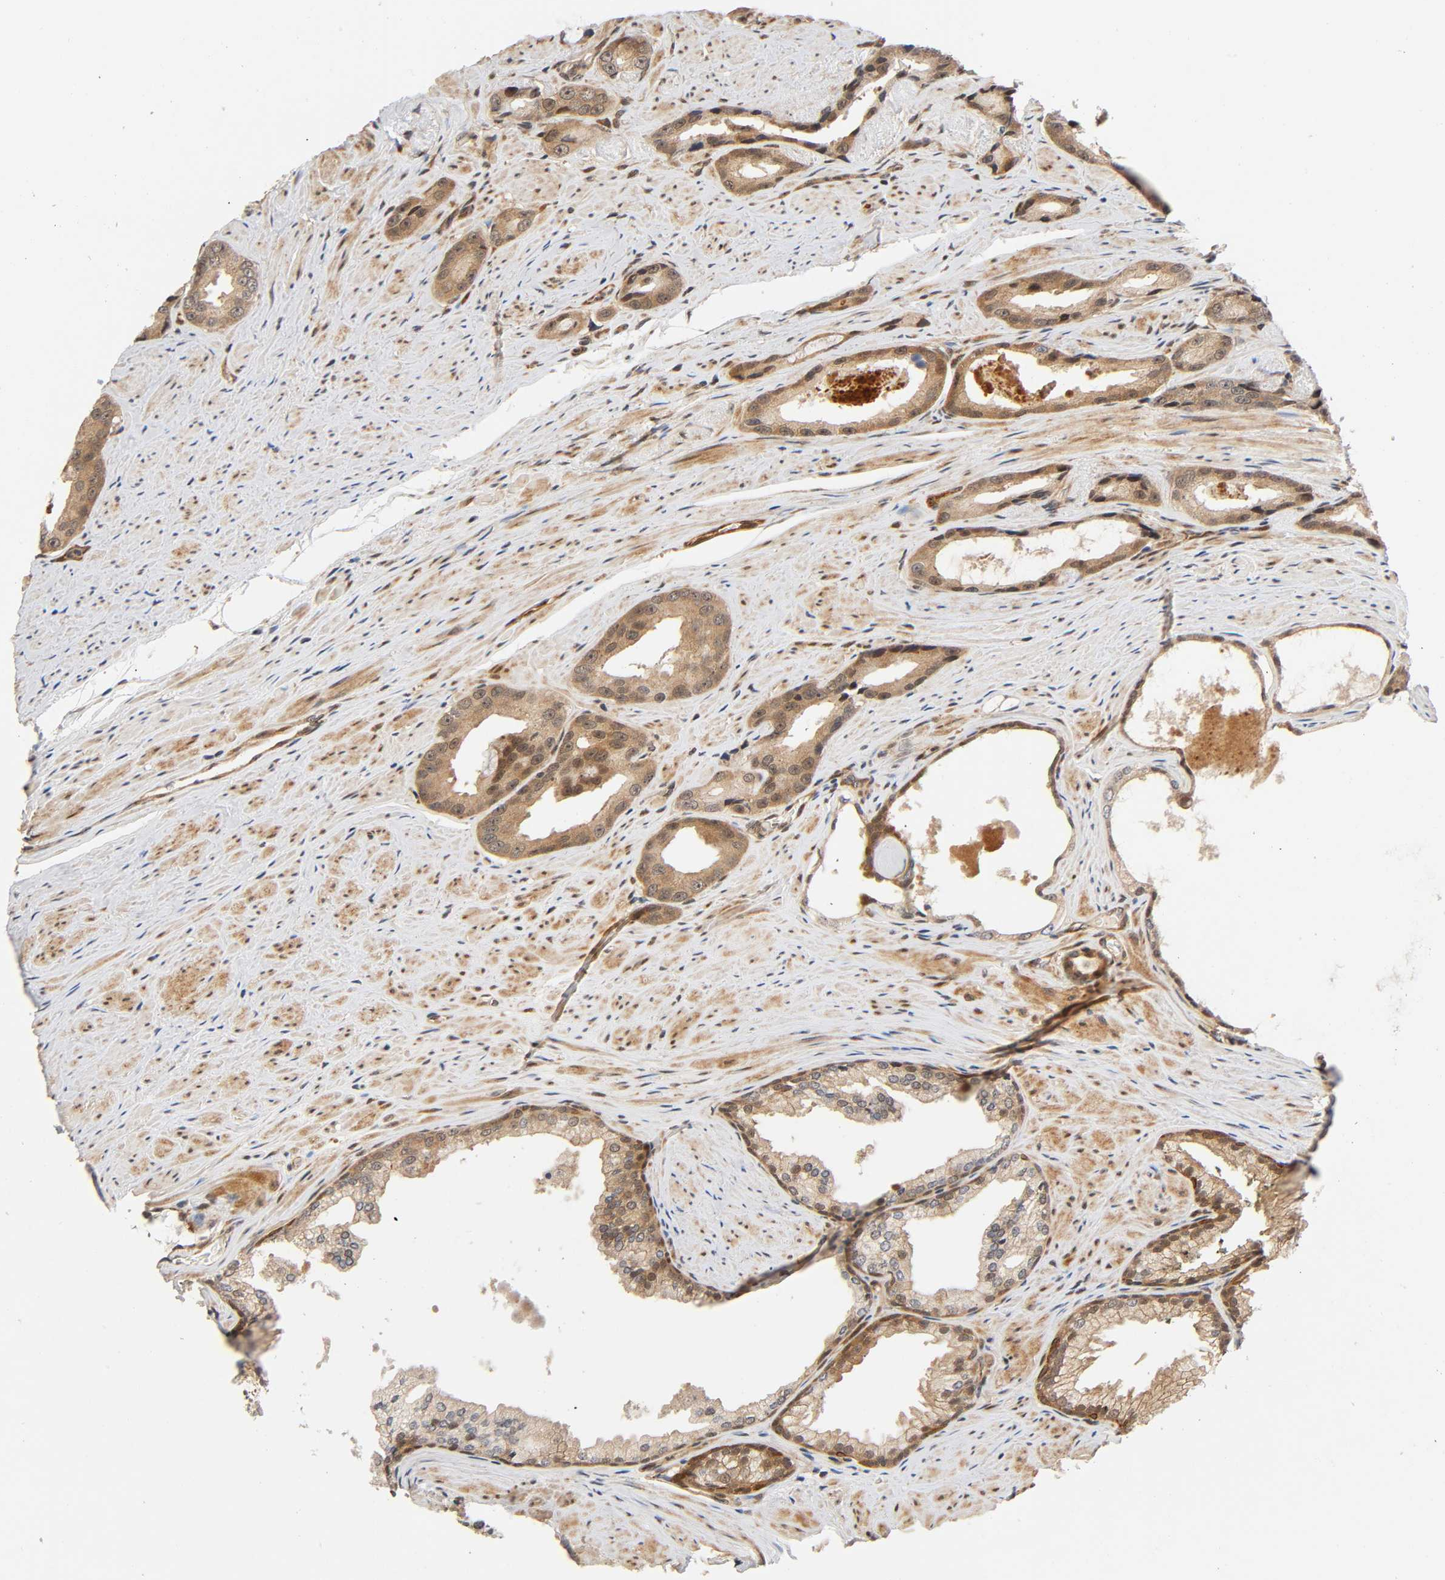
{"staining": {"intensity": "weak", "quantity": ">75%", "location": "cytoplasmic/membranous"}, "tissue": "prostate cancer", "cell_type": "Tumor cells", "image_type": "cancer", "snomed": [{"axis": "morphology", "description": "Adenocarcinoma, Medium grade"}, {"axis": "topography", "description": "Prostate"}], "caption": "IHC of human prostate adenocarcinoma (medium-grade) displays low levels of weak cytoplasmic/membranous expression in approximately >75% of tumor cells.", "gene": "IQCJ-SCHIP1", "patient": {"sex": "male", "age": 60}}